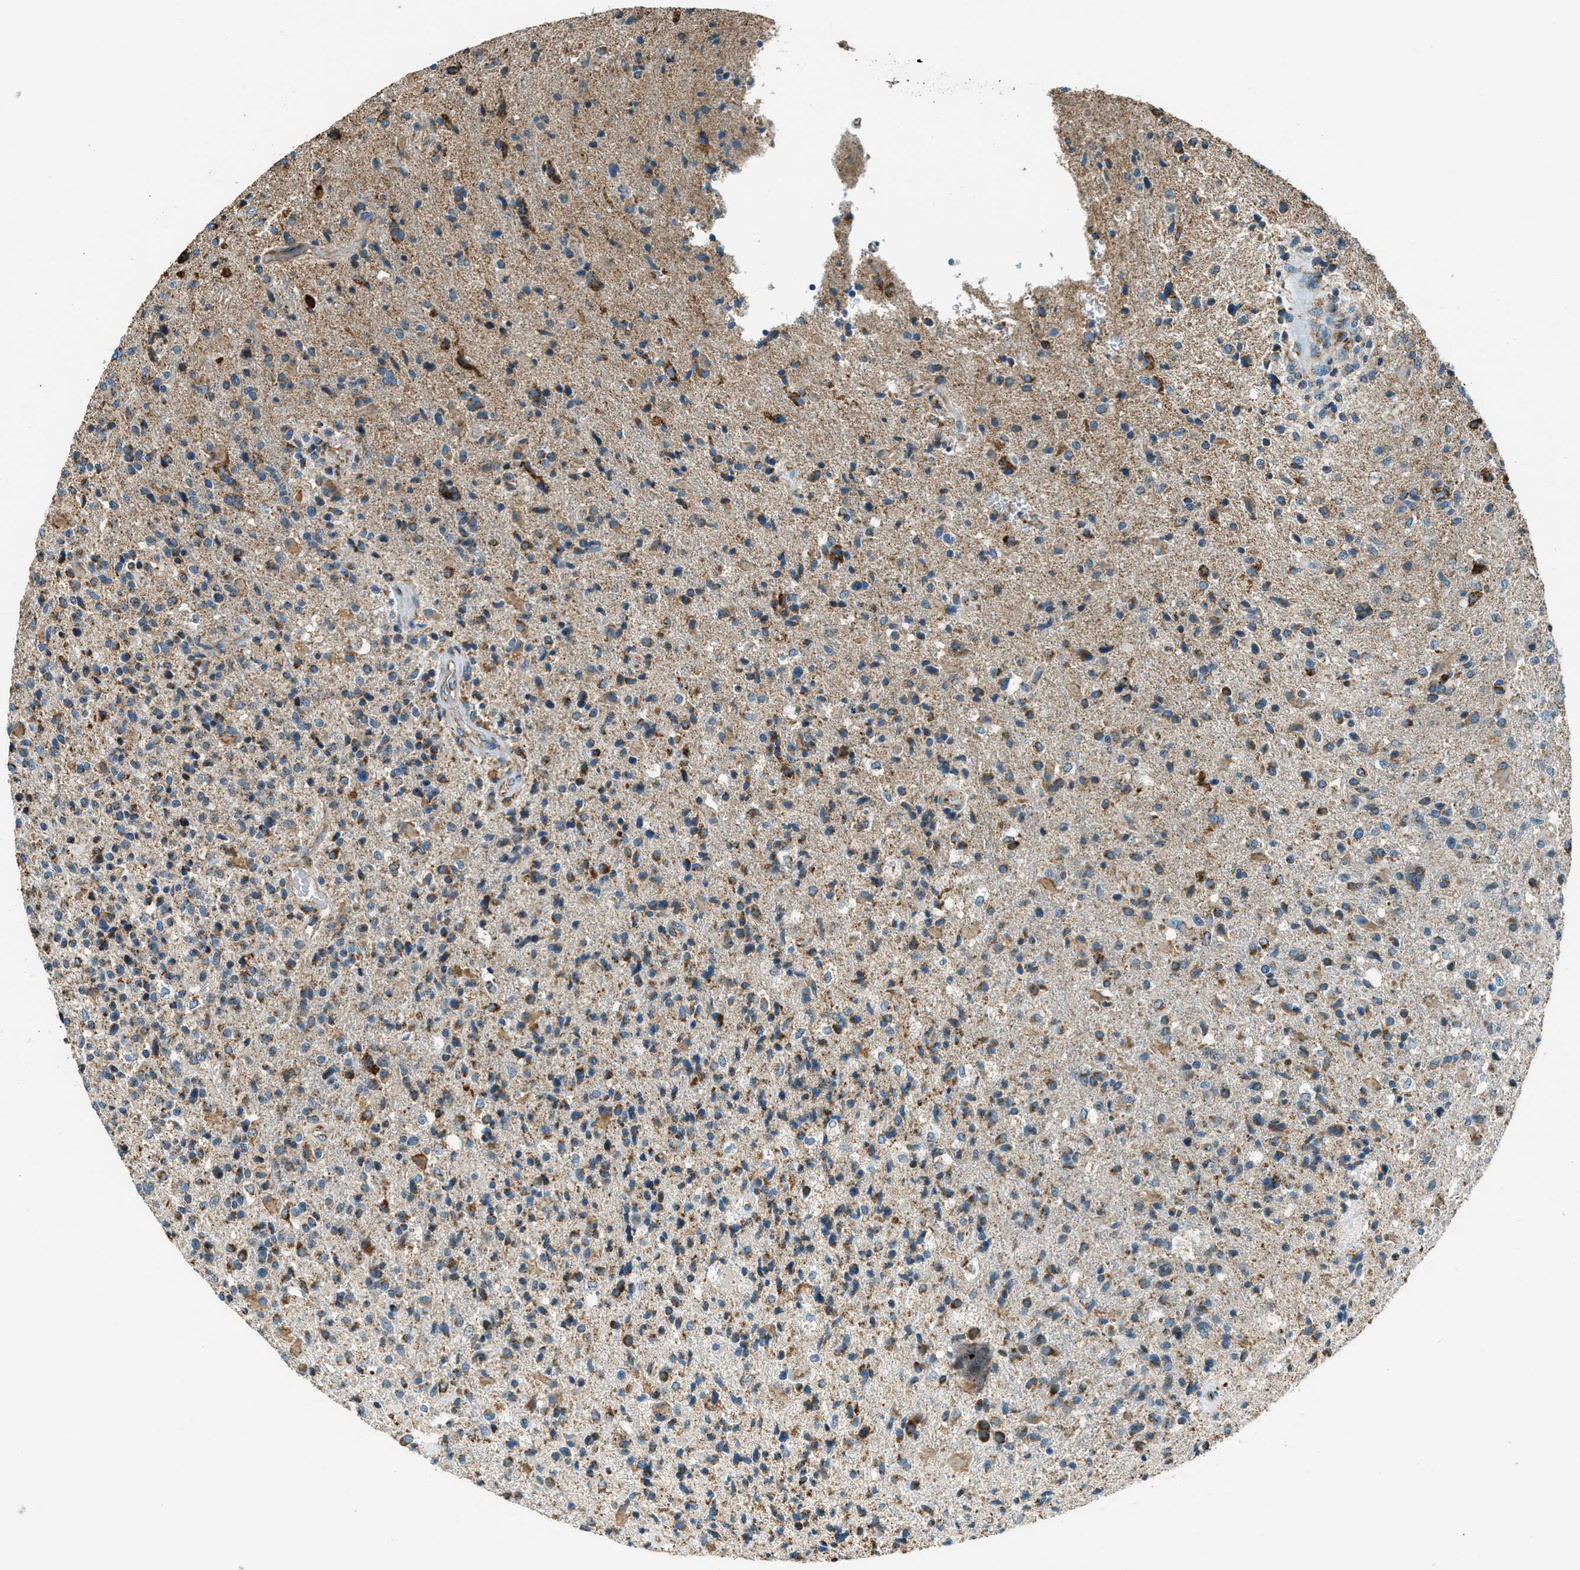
{"staining": {"intensity": "strong", "quantity": ">75%", "location": "cytoplasmic/membranous"}, "tissue": "glioma", "cell_type": "Tumor cells", "image_type": "cancer", "snomed": [{"axis": "morphology", "description": "Glioma, malignant, High grade"}, {"axis": "topography", "description": "Brain"}], "caption": "Immunohistochemical staining of human glioma exhibits high levels of strong cytoplasmic/membranous protein expression in about >75% of tumor cells.", "gene": "CHST15", "patient": {"sex": "male", "age": 72}}